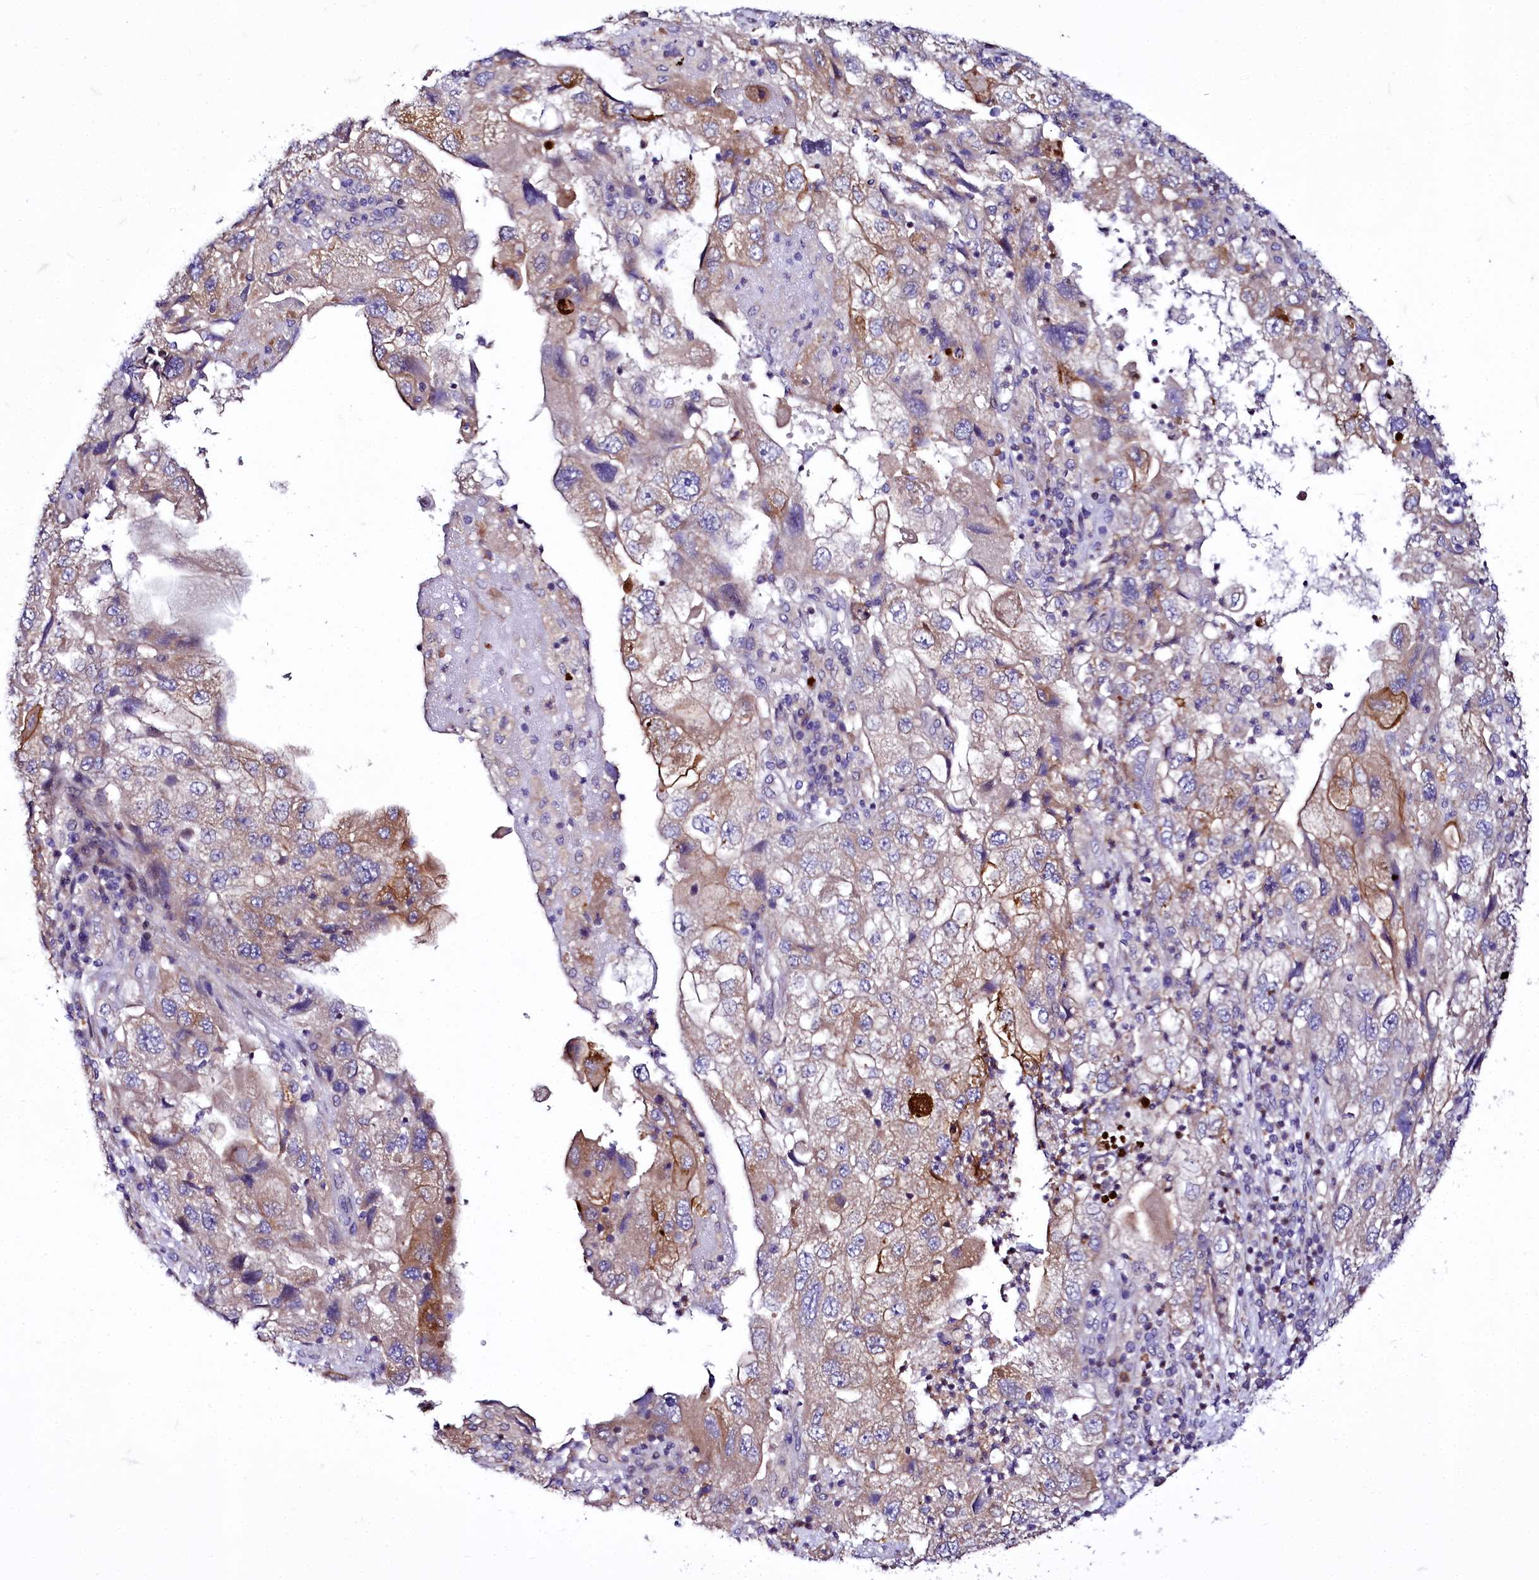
{"staining": {"intensity": "moderate", "quantity": "<25%", "location": "cytoplasmic/membranous"}, "tissue": "endometrial cancer", "cell_type": "Tumor cells", "image_type": "cancer", "snomed": [{"axis": "morphology", "description": "Adenocarcinoma, NOS"}, {"axis": "topography", "description": "Endometrium"}], "caption": "Endometrial cancer tissue demonstrates moderate cytoplasmic/membranous expression in approximately <25% of tumor cells Using DAB (3,3'-diaminobenzidine) (brown) and hematoxylin (blue) stains, captured at high magnification using brightfield microscopy.", "gene": "ZC3H12C", "patient": {"sex": "female", "age": 49}}